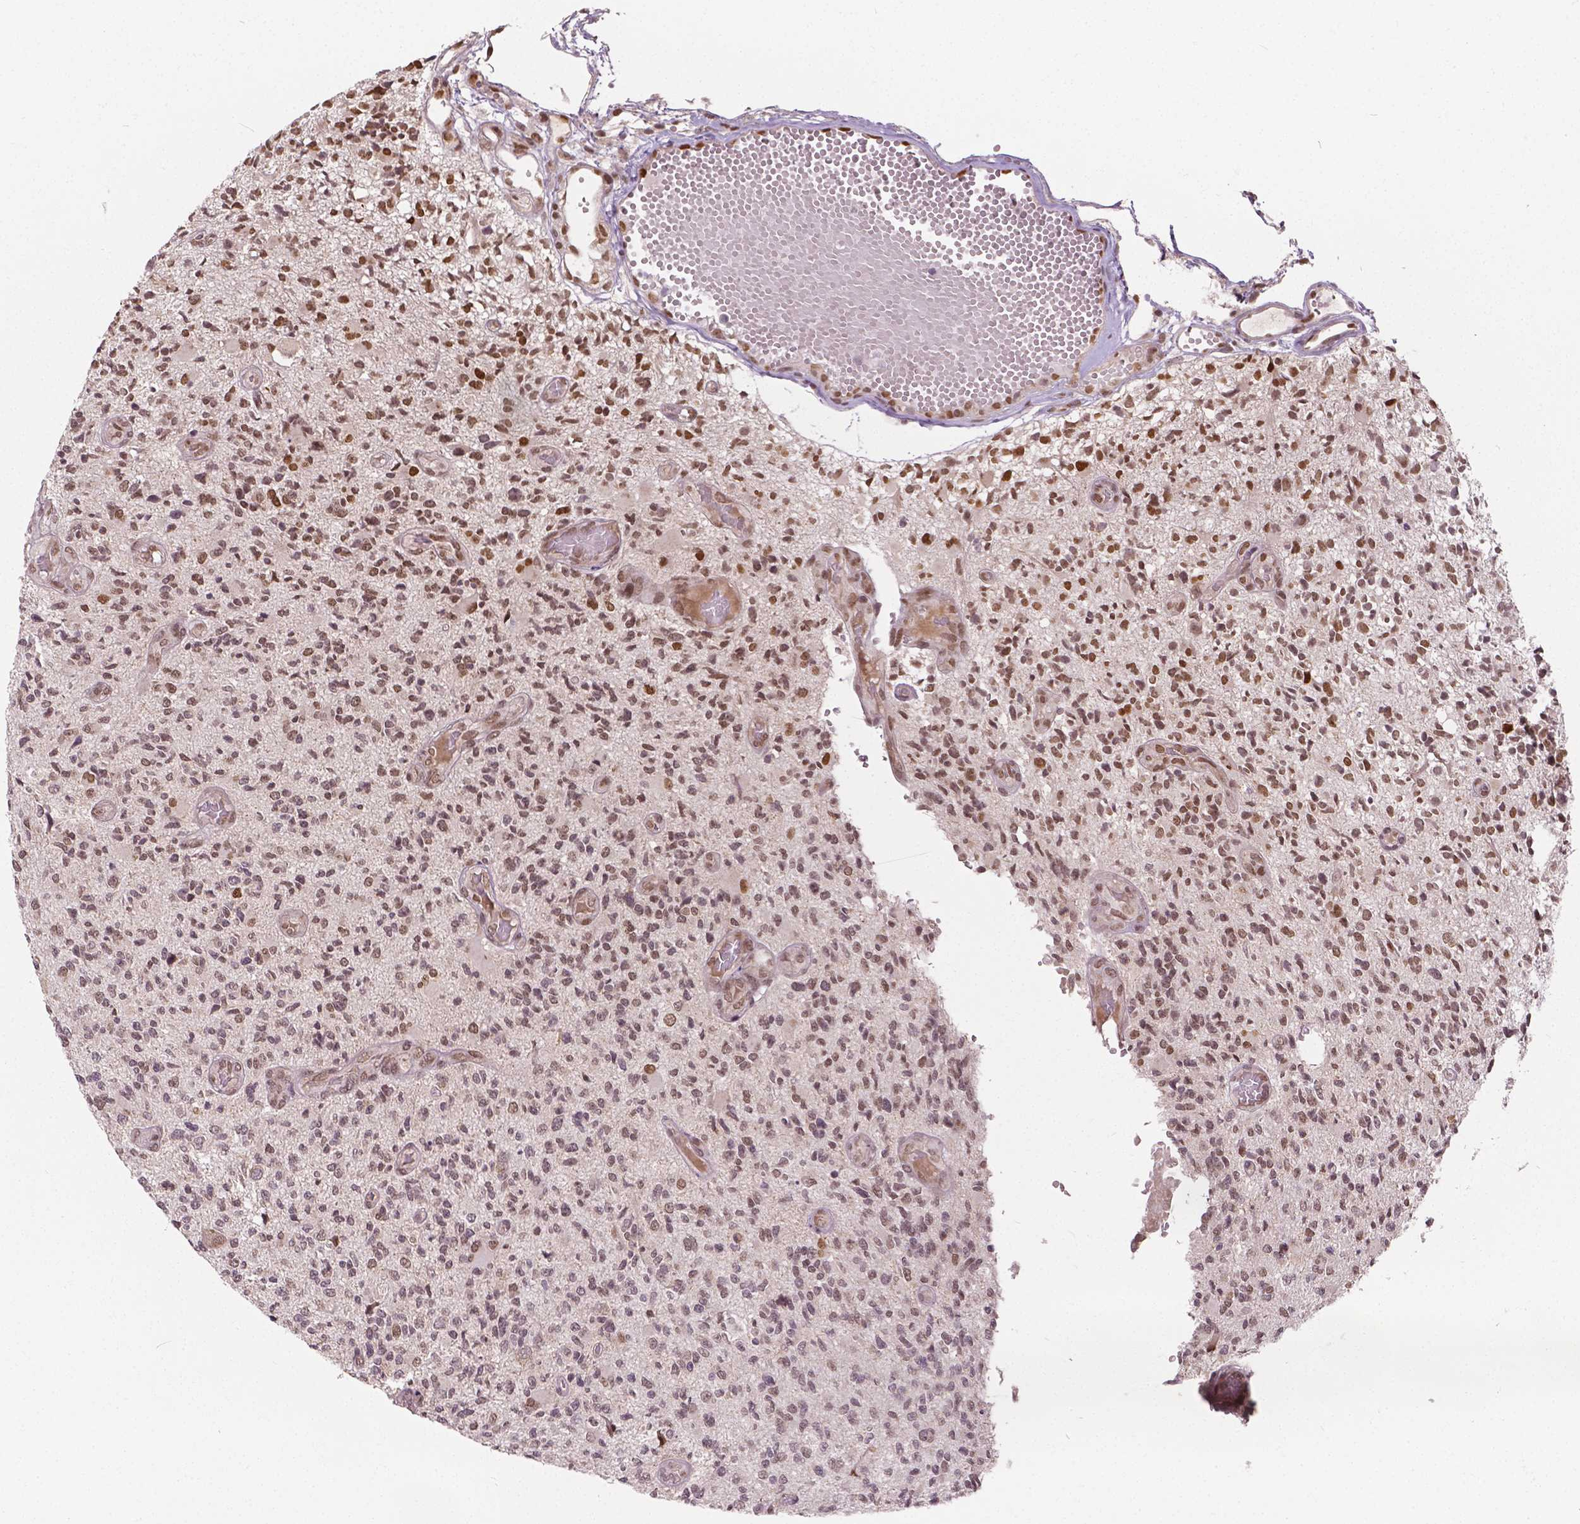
{"staining": {"intensity": "weak", "quantity": ">75%", "location": "nuclear"}, "tissue": "glioma", "cell_type": "Tumor cells", "image_type": "cancer", "snomed": [{"axis": "morphology", "description": "Glioma, malignant, High grade"}, {"axis": "topography", "description": "Brain"}], "caption": "This photomicrograph demonstrates glioma stained with IHC to label a protein in brown. The nuclear of tumor cells show weak positivity for the protein. Nuclei are counter-stained blue.", "gene": "HMBOX1", "patient": {"sex": "female", "age": 63}}